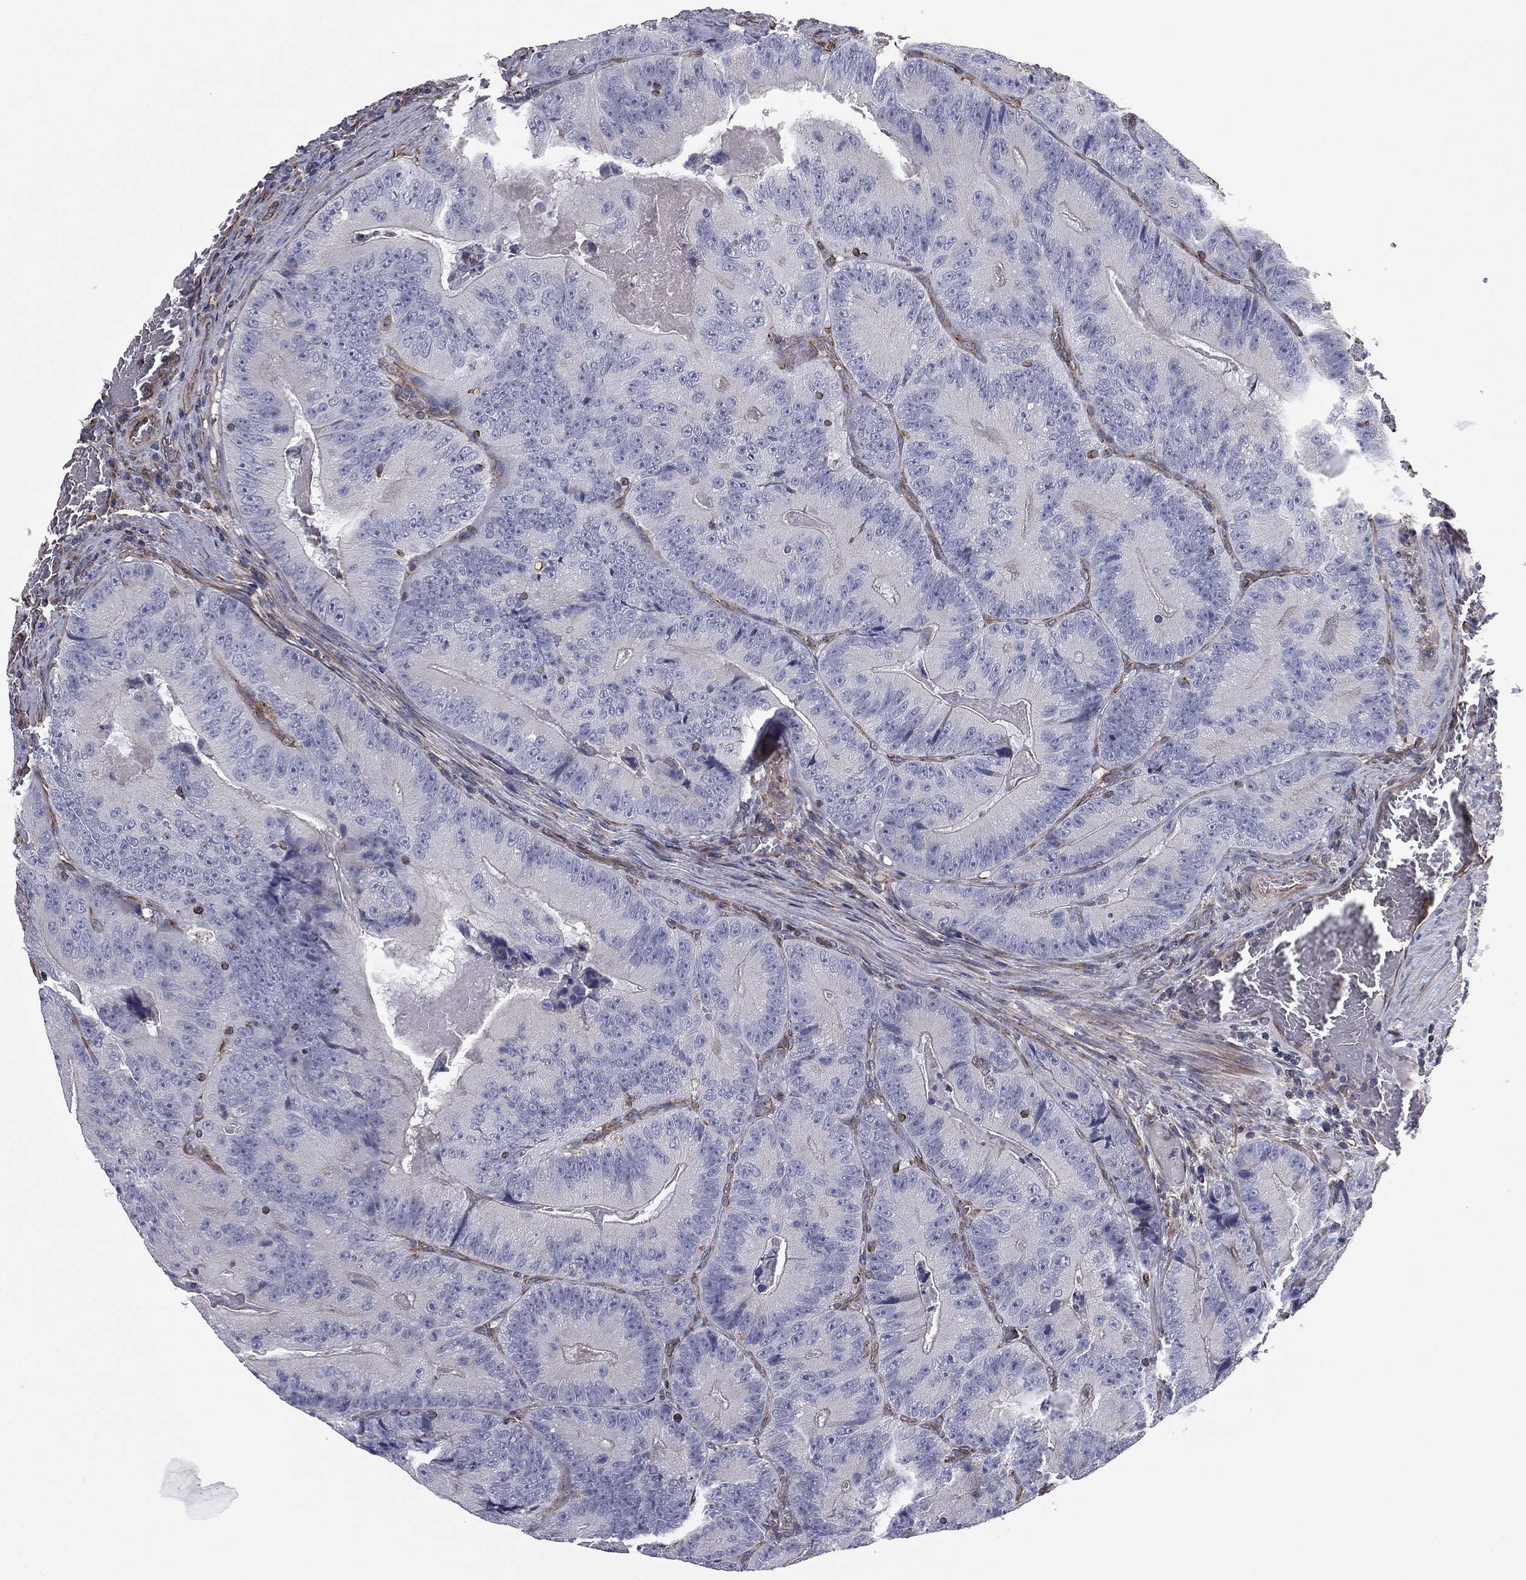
{"staining": {"intensity": "negative", "quantity": "none", "location": "none"}, "tissue": "colorectal cancer", "cell_type": "Tumor cells", "image_type": "cancer", "snomed": [{"axis": "morphology", "description": "Adenocarcinoma, NOS"}, {"axis": "topography", "description": "Colon"}], "caption": "This micrograph is of adenocarcinoma (colorectal) stained with immunohistochemistry (IHC) to label a protein in brown with the nuclei are counter-stained blue. There is no positivity in tumor cells. (Immunohistochemistry (ihc), brightfield microscopy, high magnification).", "gene": "SCUBE1", "patient": {"sex": "female", "age": 86}}